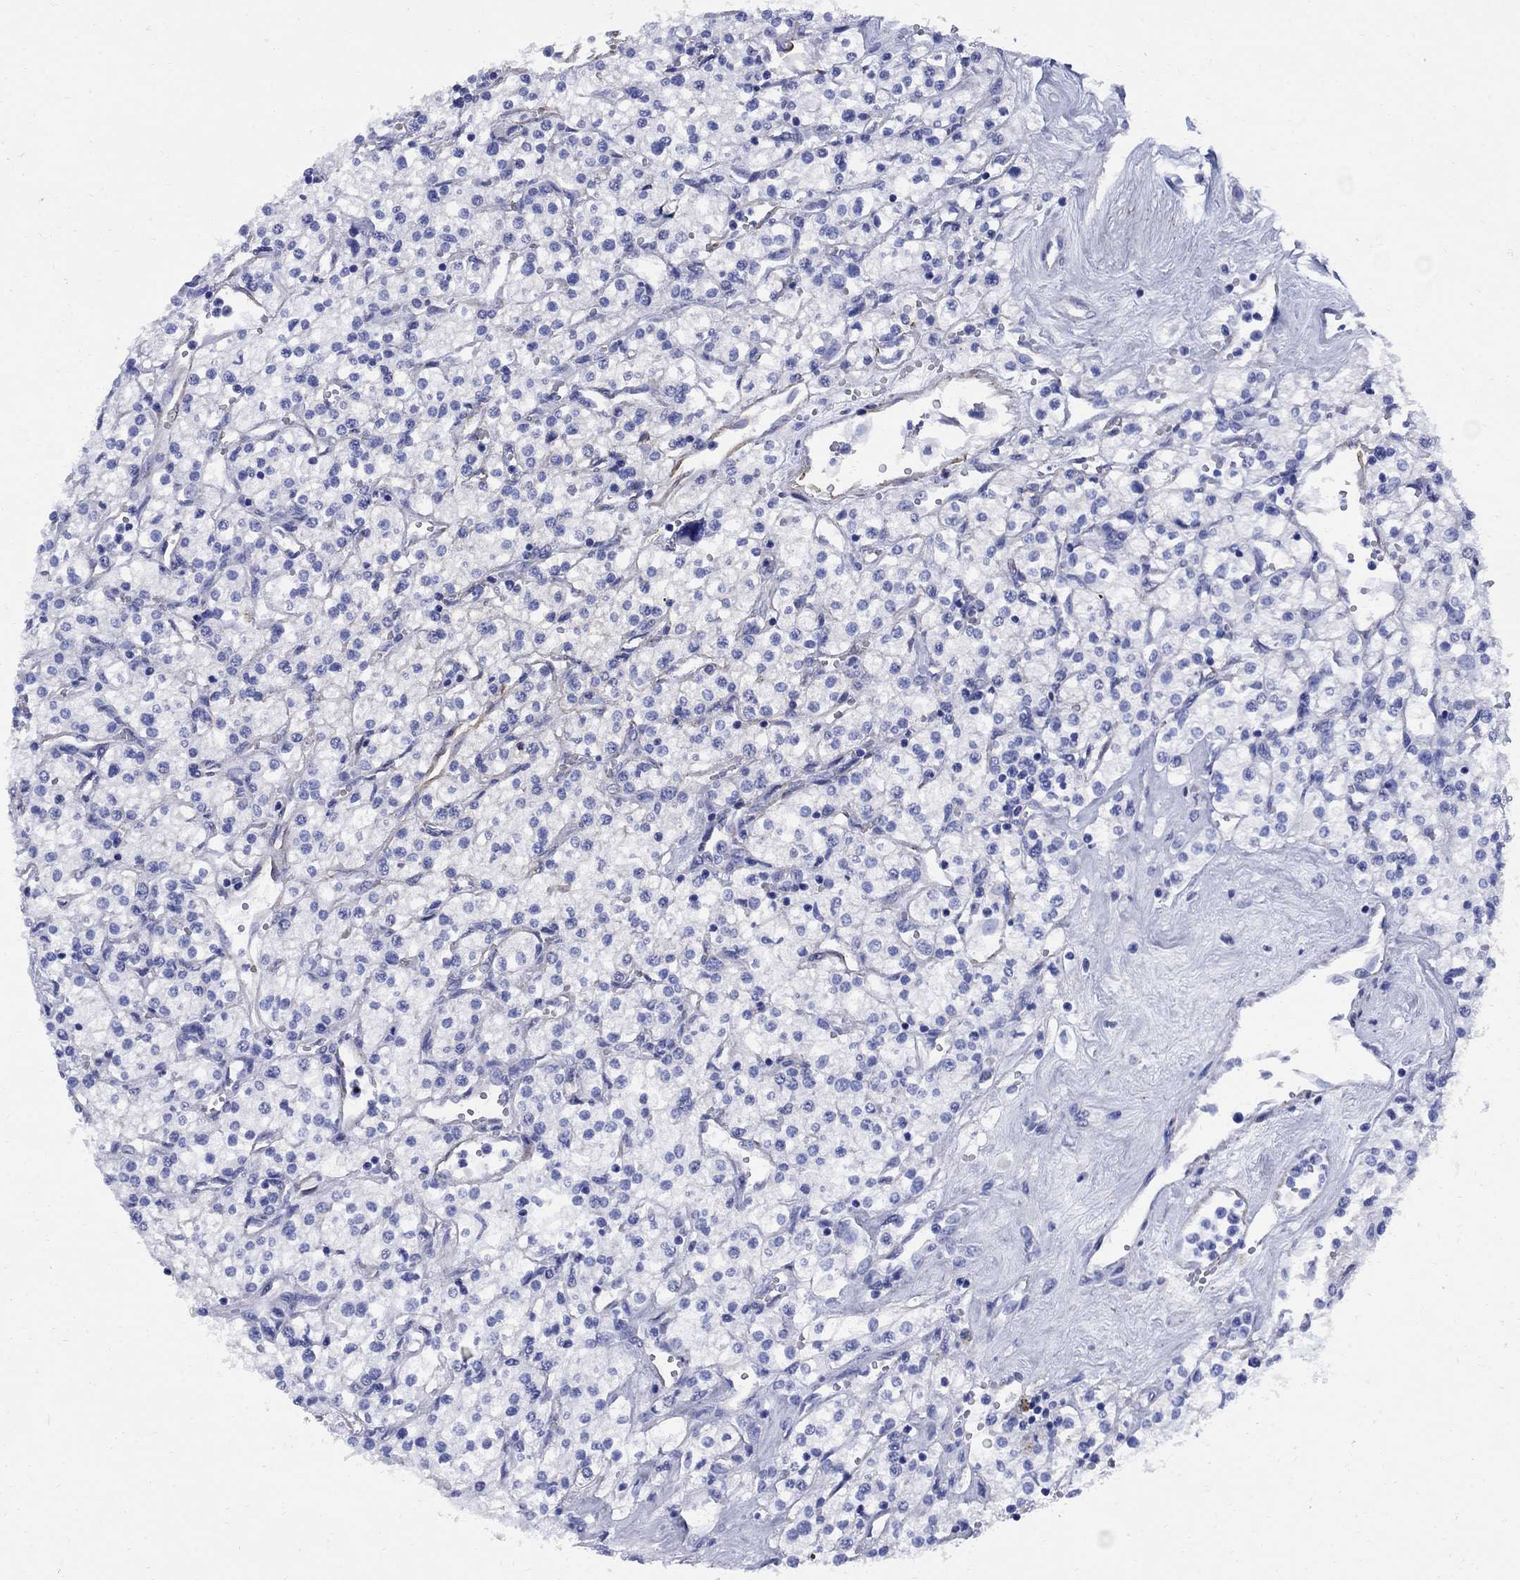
{"staining": {"intensity": "negative", "quantity": "none", "location": "none"}, "tissue": "renal cancer", "cell_type": "Tumor cells", "image_type": "cancer", "snomed": [{"axis": "morphology", "description": "Adenocarcinoma, NOS"}, {"axis": "topography", "description": "Kidney"}], "caption": "IHC of renal cancer exhibits no staining in tumor cells.", "gene": "VTN", "patient": {"sex": "male", "age": 80}}